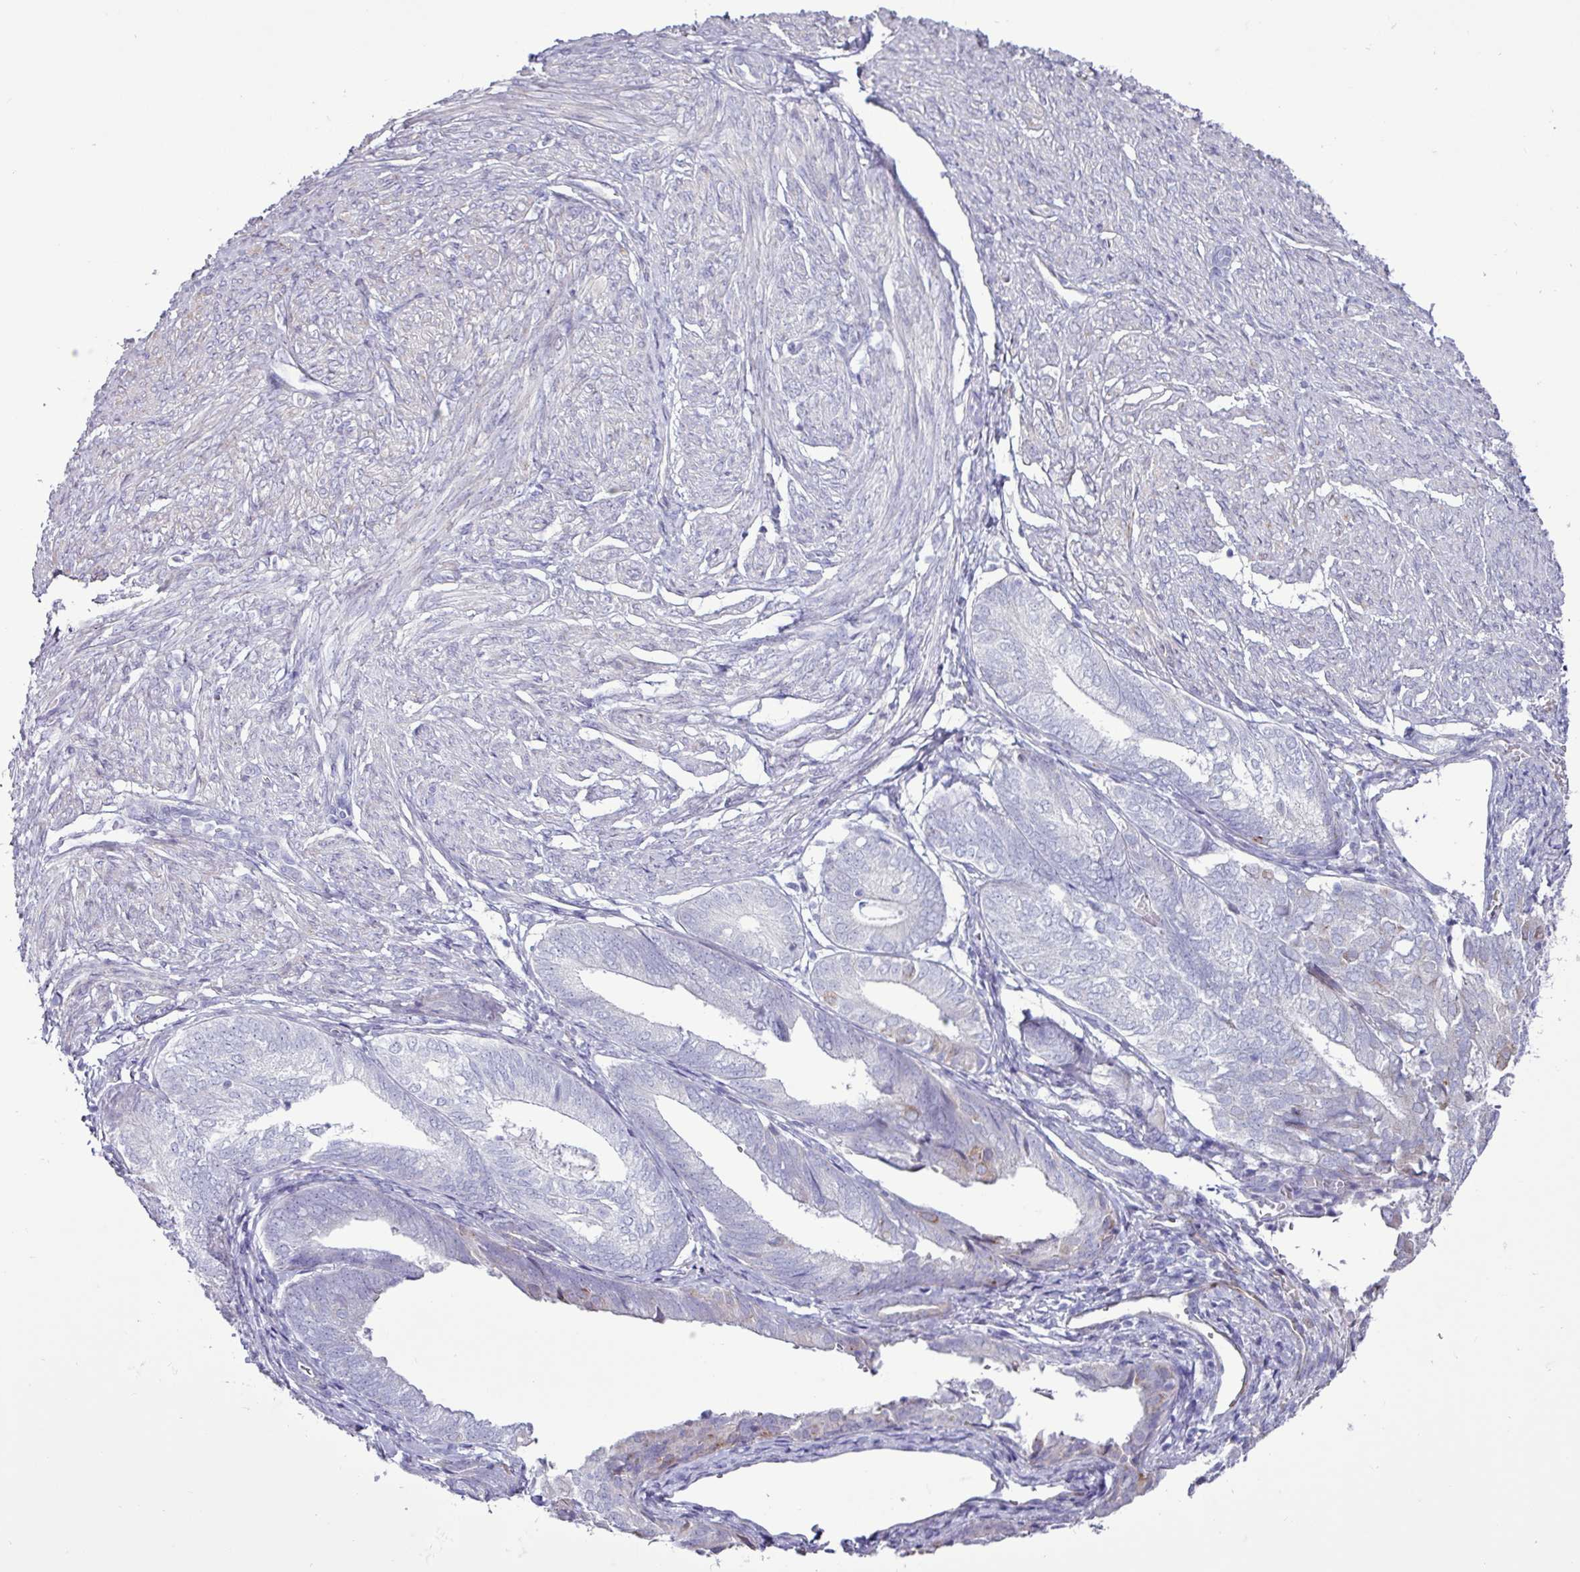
{"staining": {"intensity": "negative", "quantity": "none", "location": "none"}, "tissue": "endometrial cancer", "cell_type": "Tumor cells", "image_type": "cancer", "snomed": [{"axis": "morphology", "description": "Adenocarcinoma, NOS"}, {"axis": "topography", "description": "Endometrium"}], "caption": "Image shows no significant protein staining in tumor cells of endometrial cancer.", "gene": "PPP1R35", "patient": {"sex": "female", "age": 87}}